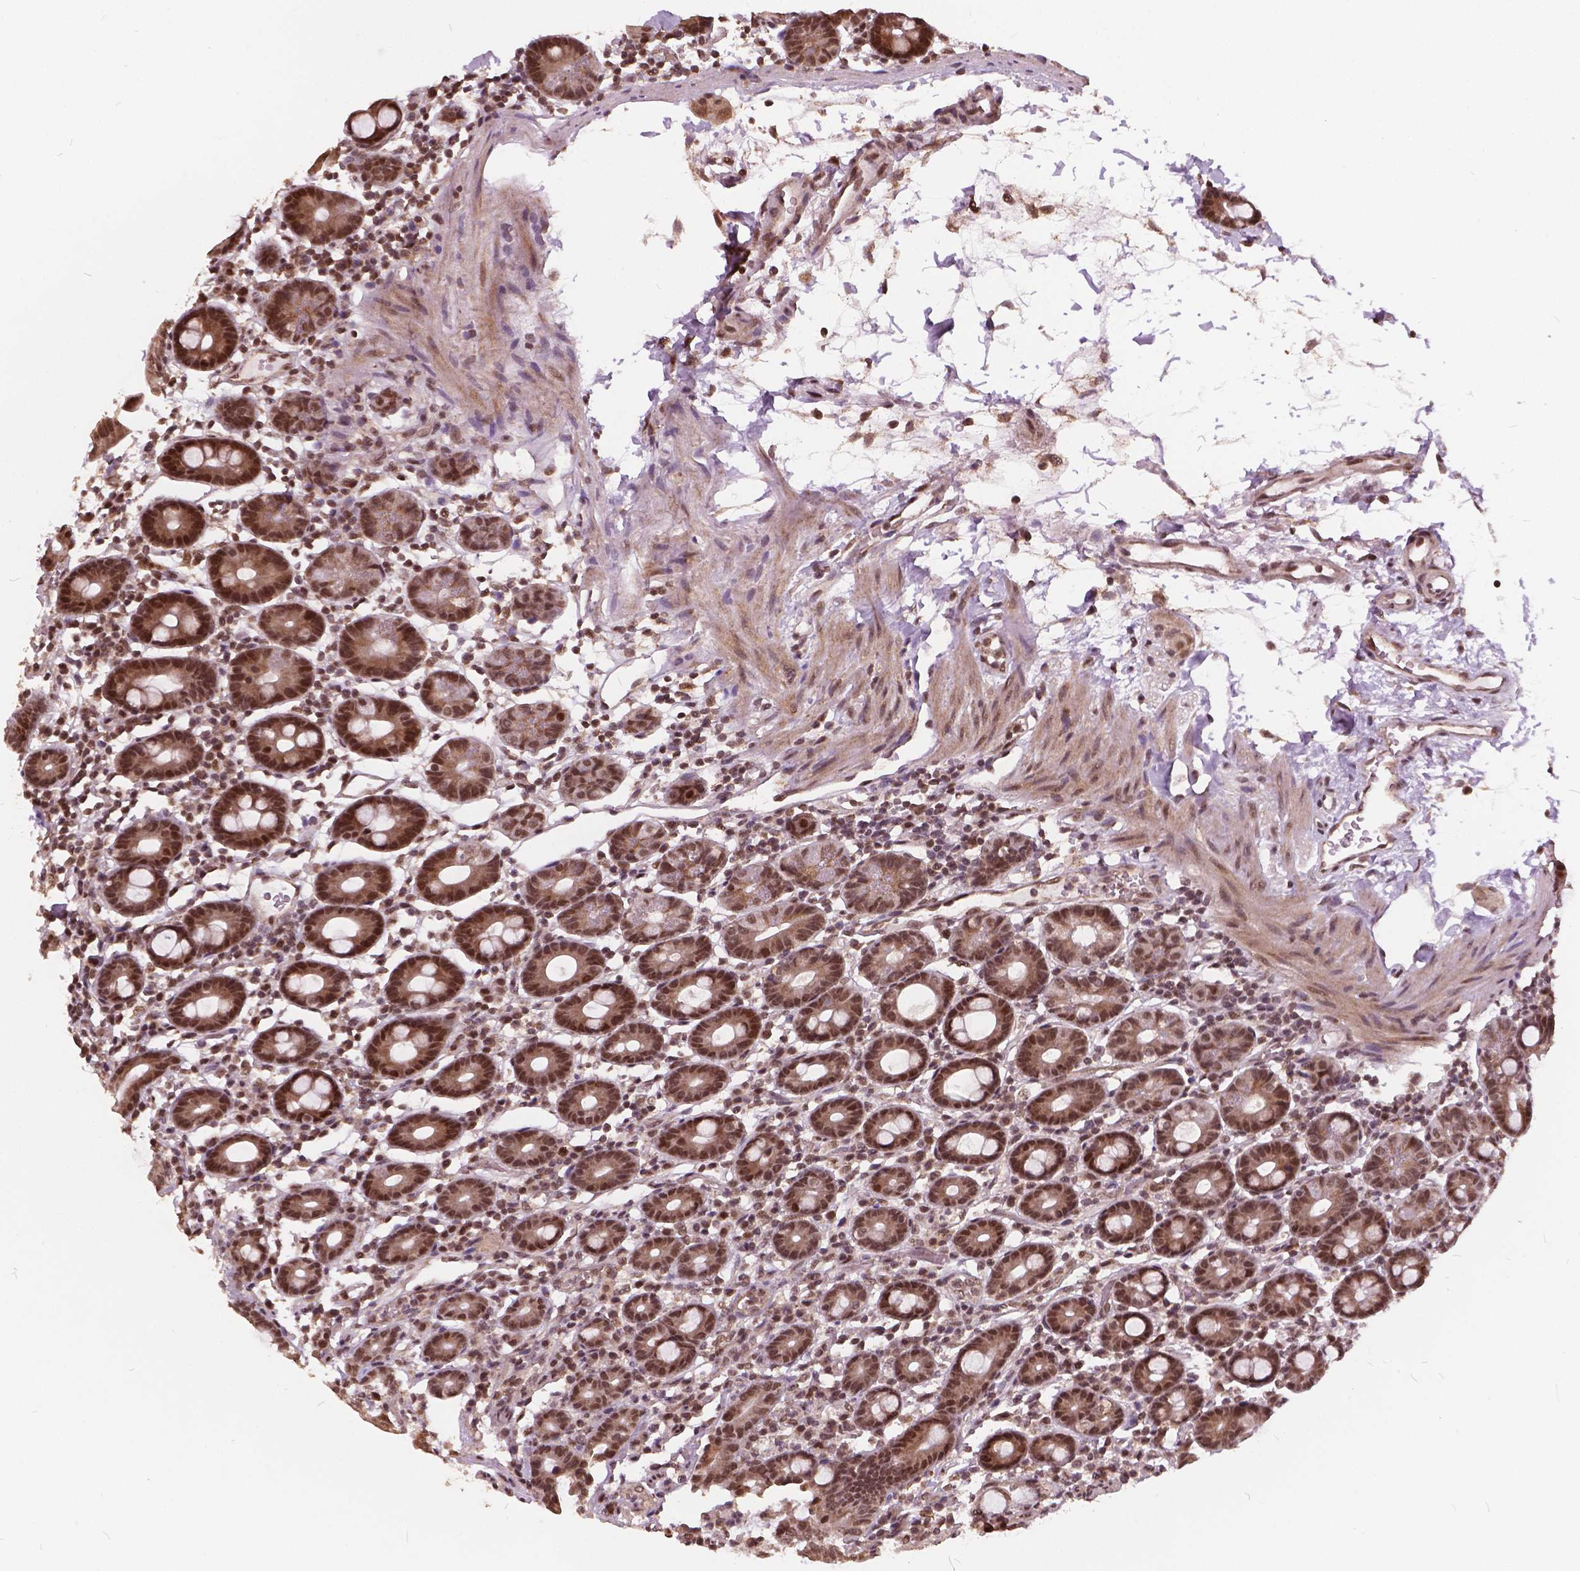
{"staining": {"intensity": "moderate", "quantity": ">75%", "location": "cytoplasmic/membranous,nuclear"}, "tissue": "duodenum", "cell_type": "Glandular cells", "image_type": "normal", "snomed": [{"axis": "morphology", "description": "Normal tissue, NOS"}, {"axis": "topography", "description": "Pancreas"}, {"axis": "topography", "description": "Duodenum"}], "caption": "Immunohistochemical staining of benign duodenum exhibits medium levels of moderate cytoplasmic/membranous,nuclear staining in about >75% of glandular cells.", "gene": "GPS2", "patient": {"sex": "male", "age": 59}}